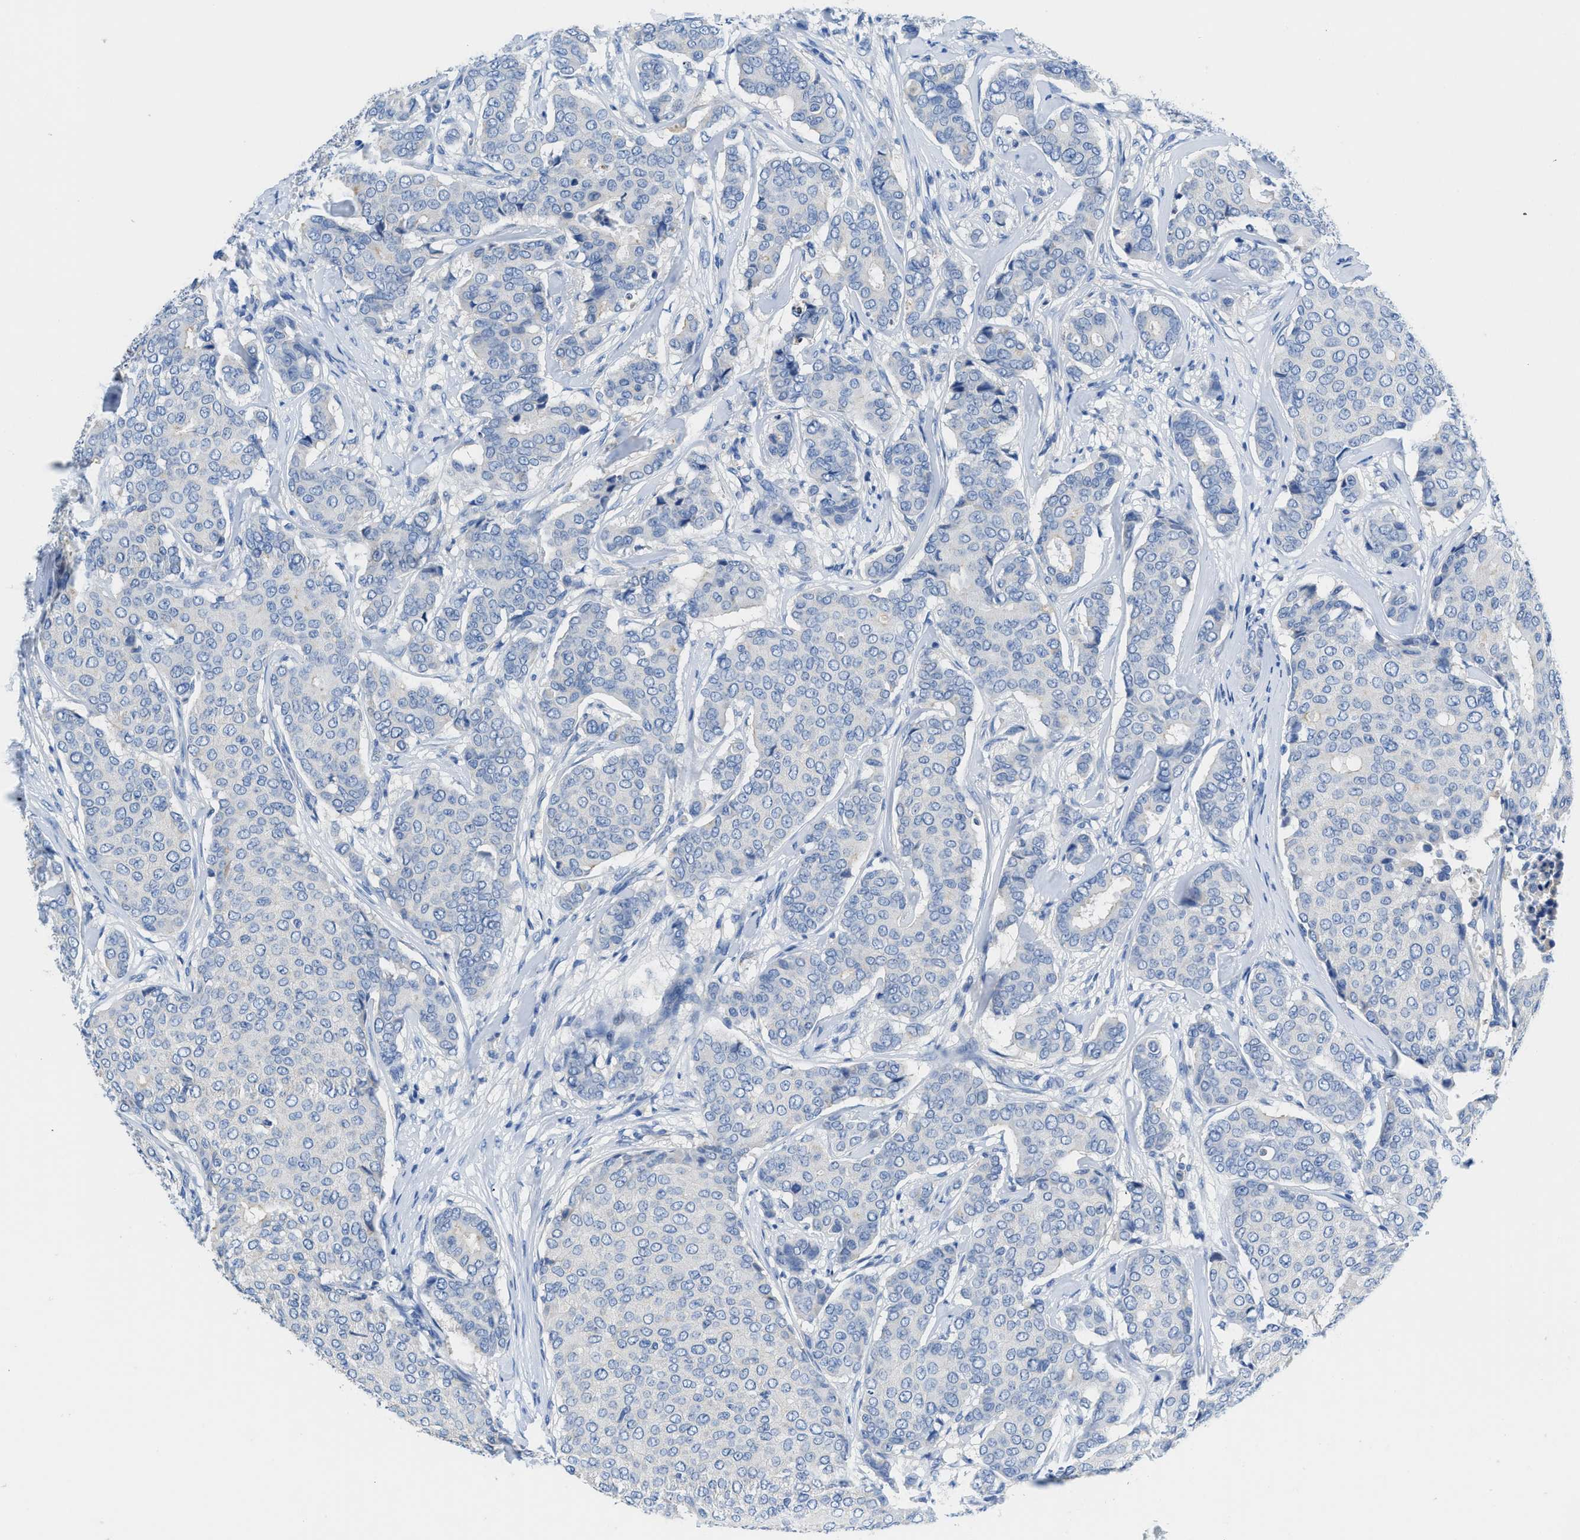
{"staining": {"intensity": "negative", "quantity": "none", "location": "none"}, "tissue": "breast cancer", "cell_type": "Tumor cells", "image_type": "cancer", "snomed": [{"axis": "morphology", "description": "Duct carcinoma"}, {"axis": "topography", "description": "Breast"}], "caption": "The histopathology image displays no staining of tumor cells in breast cancer.", "gene": "NEB", "patient": {"sex": "female", "age": 75}}